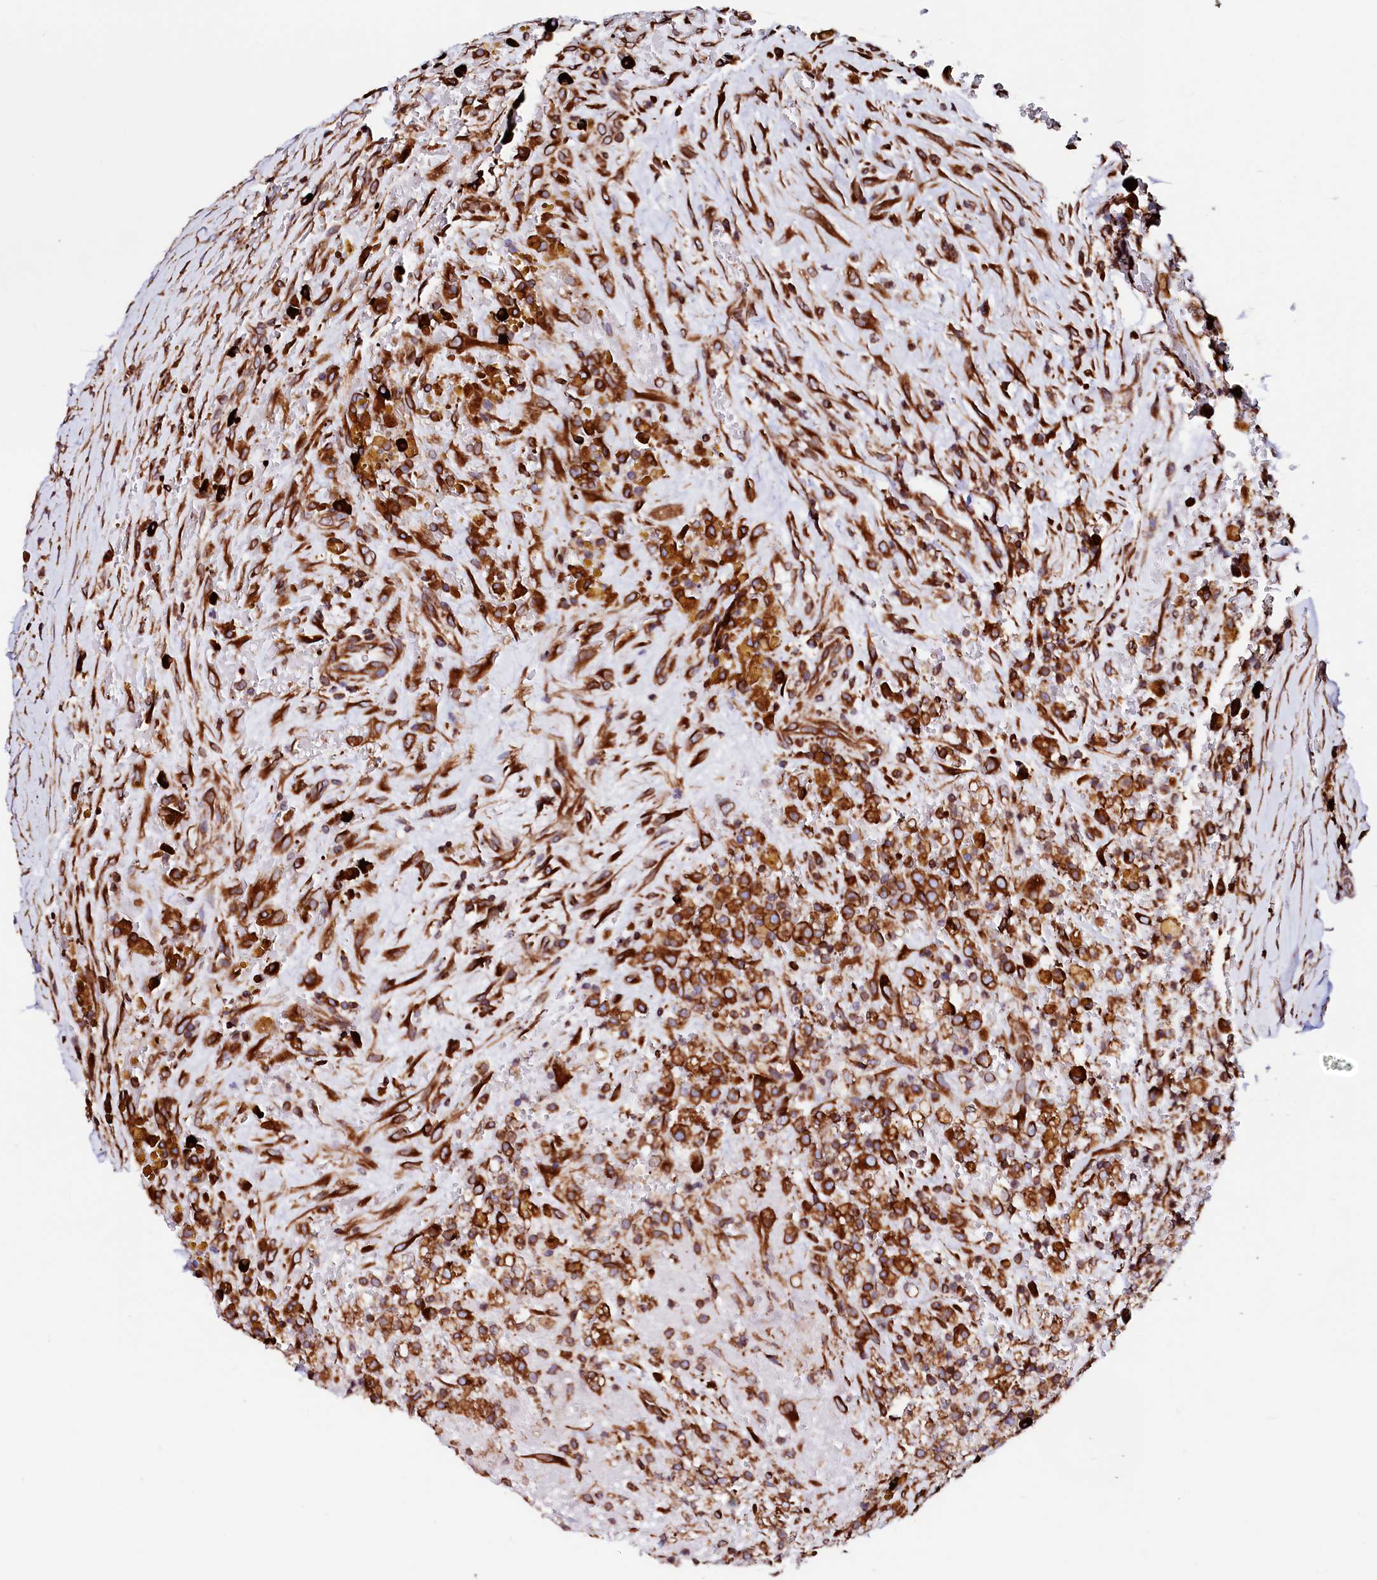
{"staining": {"intensity": "strong", "quantity": ">75%", "location": "cytoplasmic/membranous"}, "tissue": "thyroid cancer", "cell_type": "Tumor cells", "image_type": "cancer", "snomed": [{"axis": "morphology", "description": "Papillary adenocarcinoma, NOS"}, {"axis": "topography", "description": "Thyroid gland"}], "caption": "Immunohistochemistry (IHC) micrograph of neoplastic tissue: human papillary adenocarcinoma (thyroid) stained using IHC exhibits high levels of strong protein expression localized specifically in the cytoplasmic/membranous of tumor cells, appearing as a cytoplasmic/membranous brown color.", "gene": "DERL1", "patient": {"sex": "male", "age": 77}}